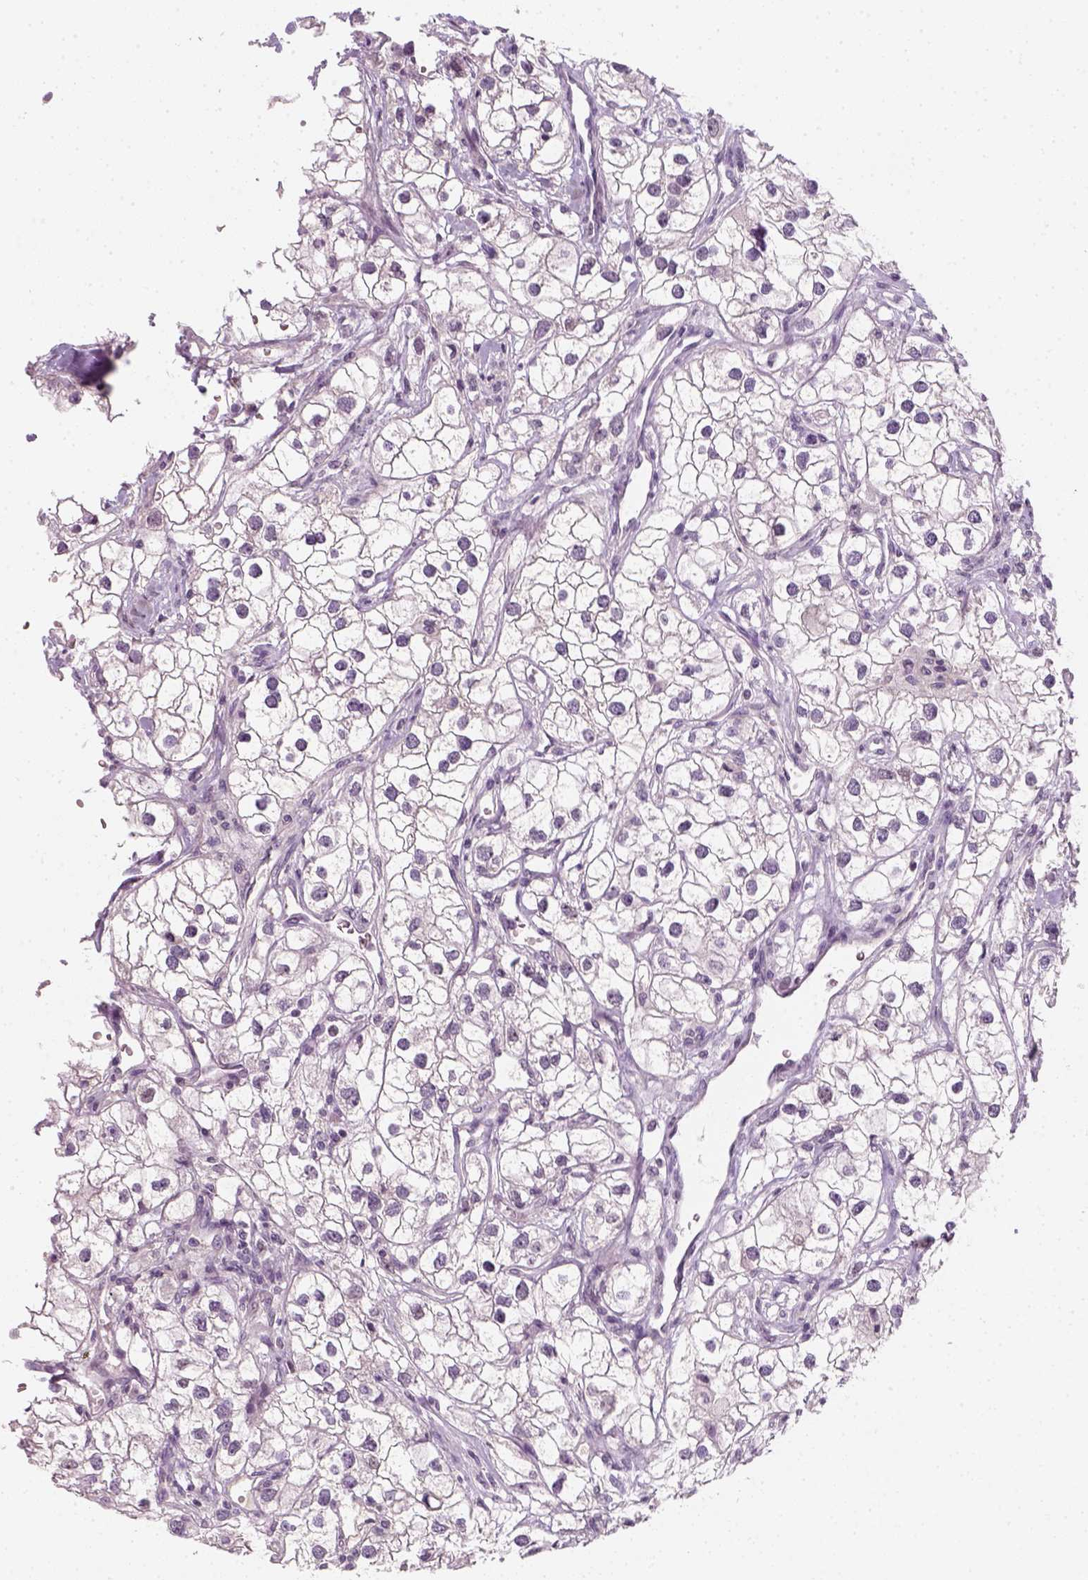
{"staining": {"intensity": "negative", "quantity": "none", "location": "none"}, "tissue": "renal cancer", "cell_type": "Tumor cells", "image_type": "cancer", "snomed": [{"axis": "morphology", "description": "Adenocarcinoma, NOS"}, {"axis": "topography", "description": "Kidney"}], "caption": "This is a photomicrograph of IHC staining of adenocarcinoma (renal), which shows no expression in tumor cells.", "gene": "TP53", "patient": {"sex": "male", "age": 59}}